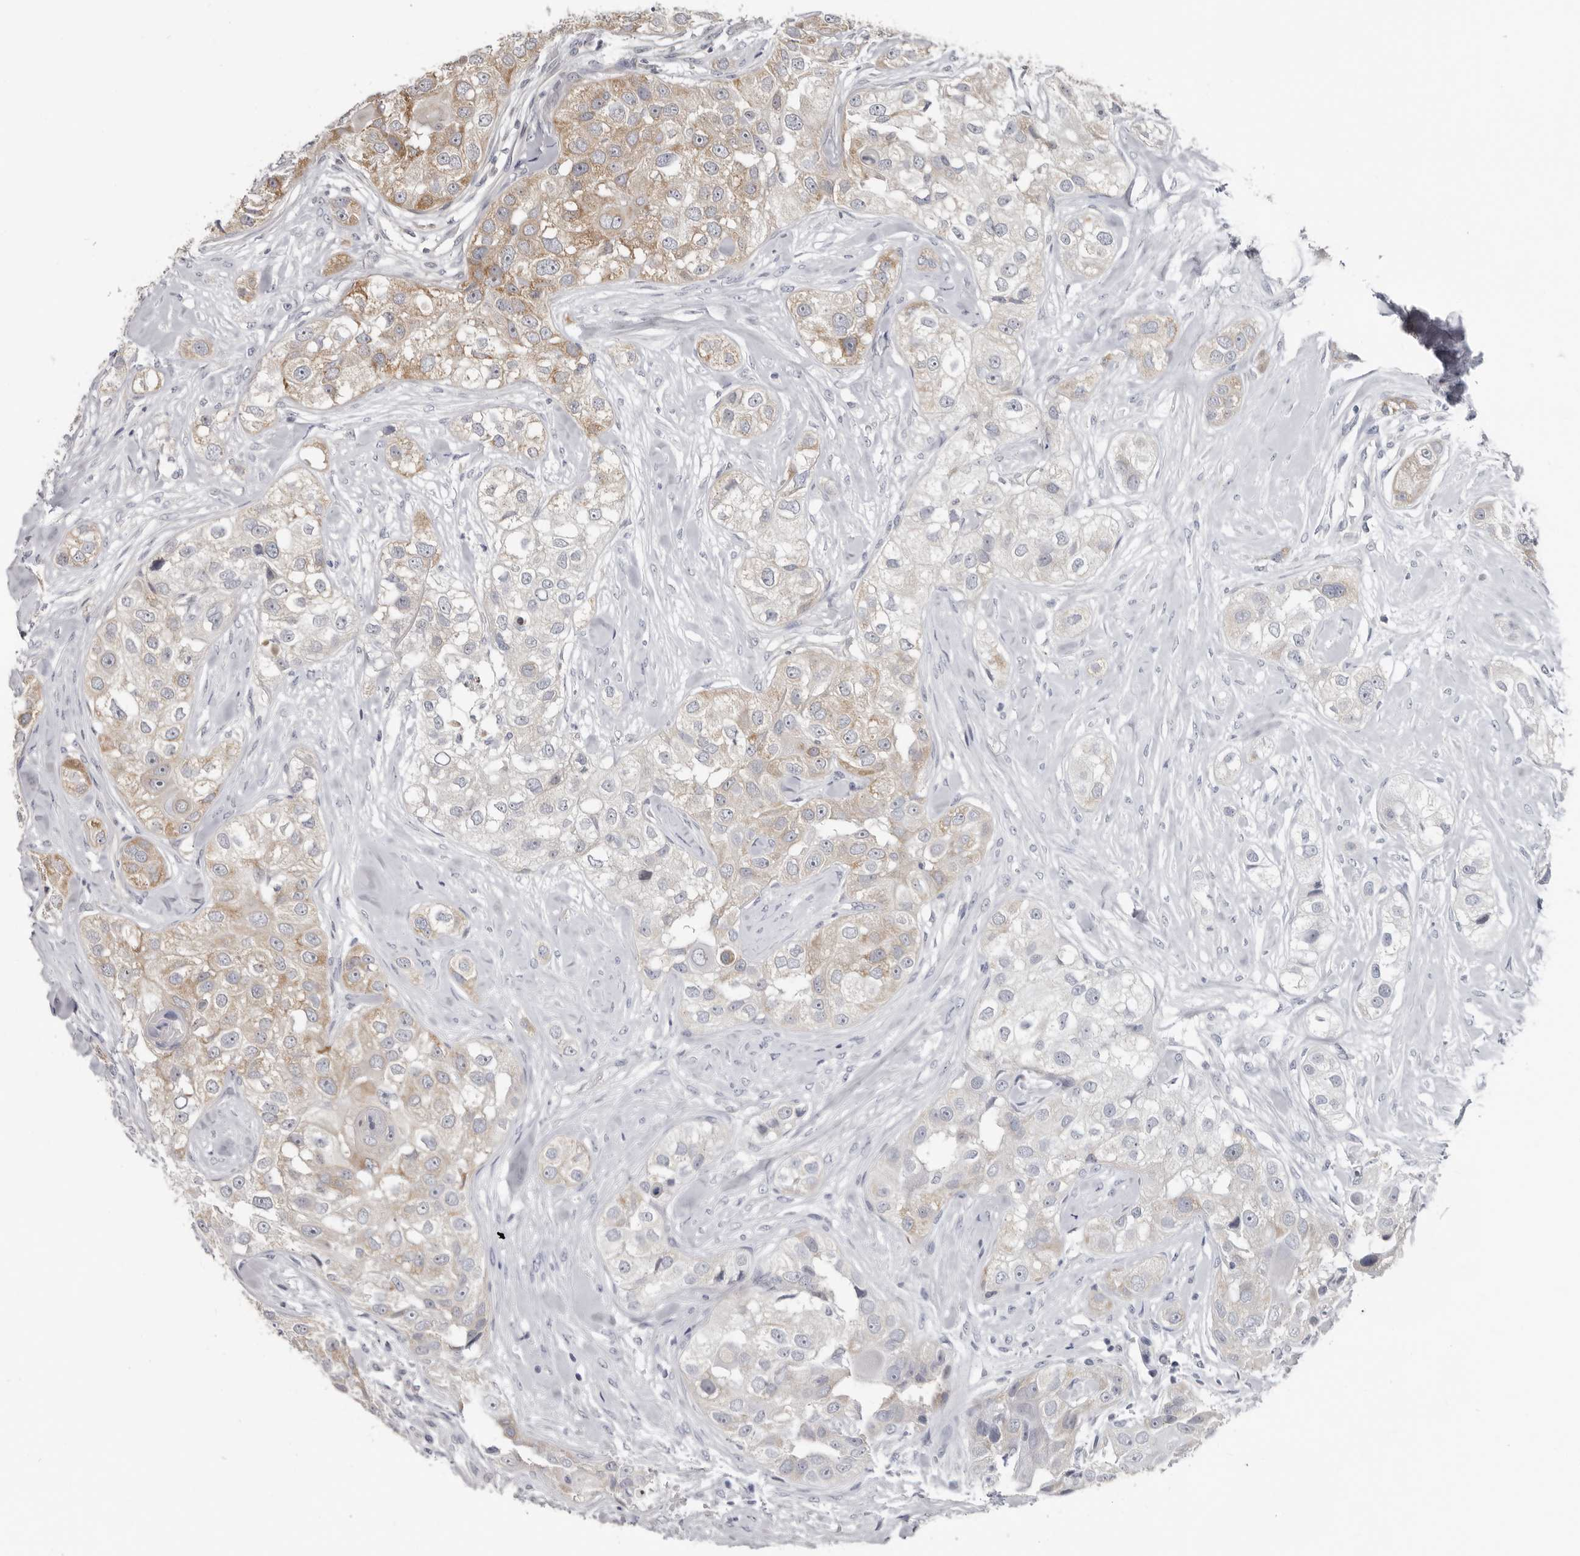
{"staining": {"intensity": "moderate", "quantity": "25%-75%", "location": "cytoplasmic/membranous"}, "tissue": "head and neck cancer", "cell_type": "Tumor cells", "image_type": "cancer", "snomed": [{"axis": "morphology", "description": "Normal tissue, NOS"}, {"axis": "morphology", "description": "Squamous cell carcinoma, NOS"}, {"axis": "topography", "description": "Skeletal muscle"}, {"axis": "topography", "description": "Head-Neck"}], "caption": "Protein positivity by IHC exhibits moderate cytoplasmic/membranous staining in about 25%-75% of tumor cells in head and neck cancer.", "gene": "BAD", "patient": {"sex": "male", "age": 51}}